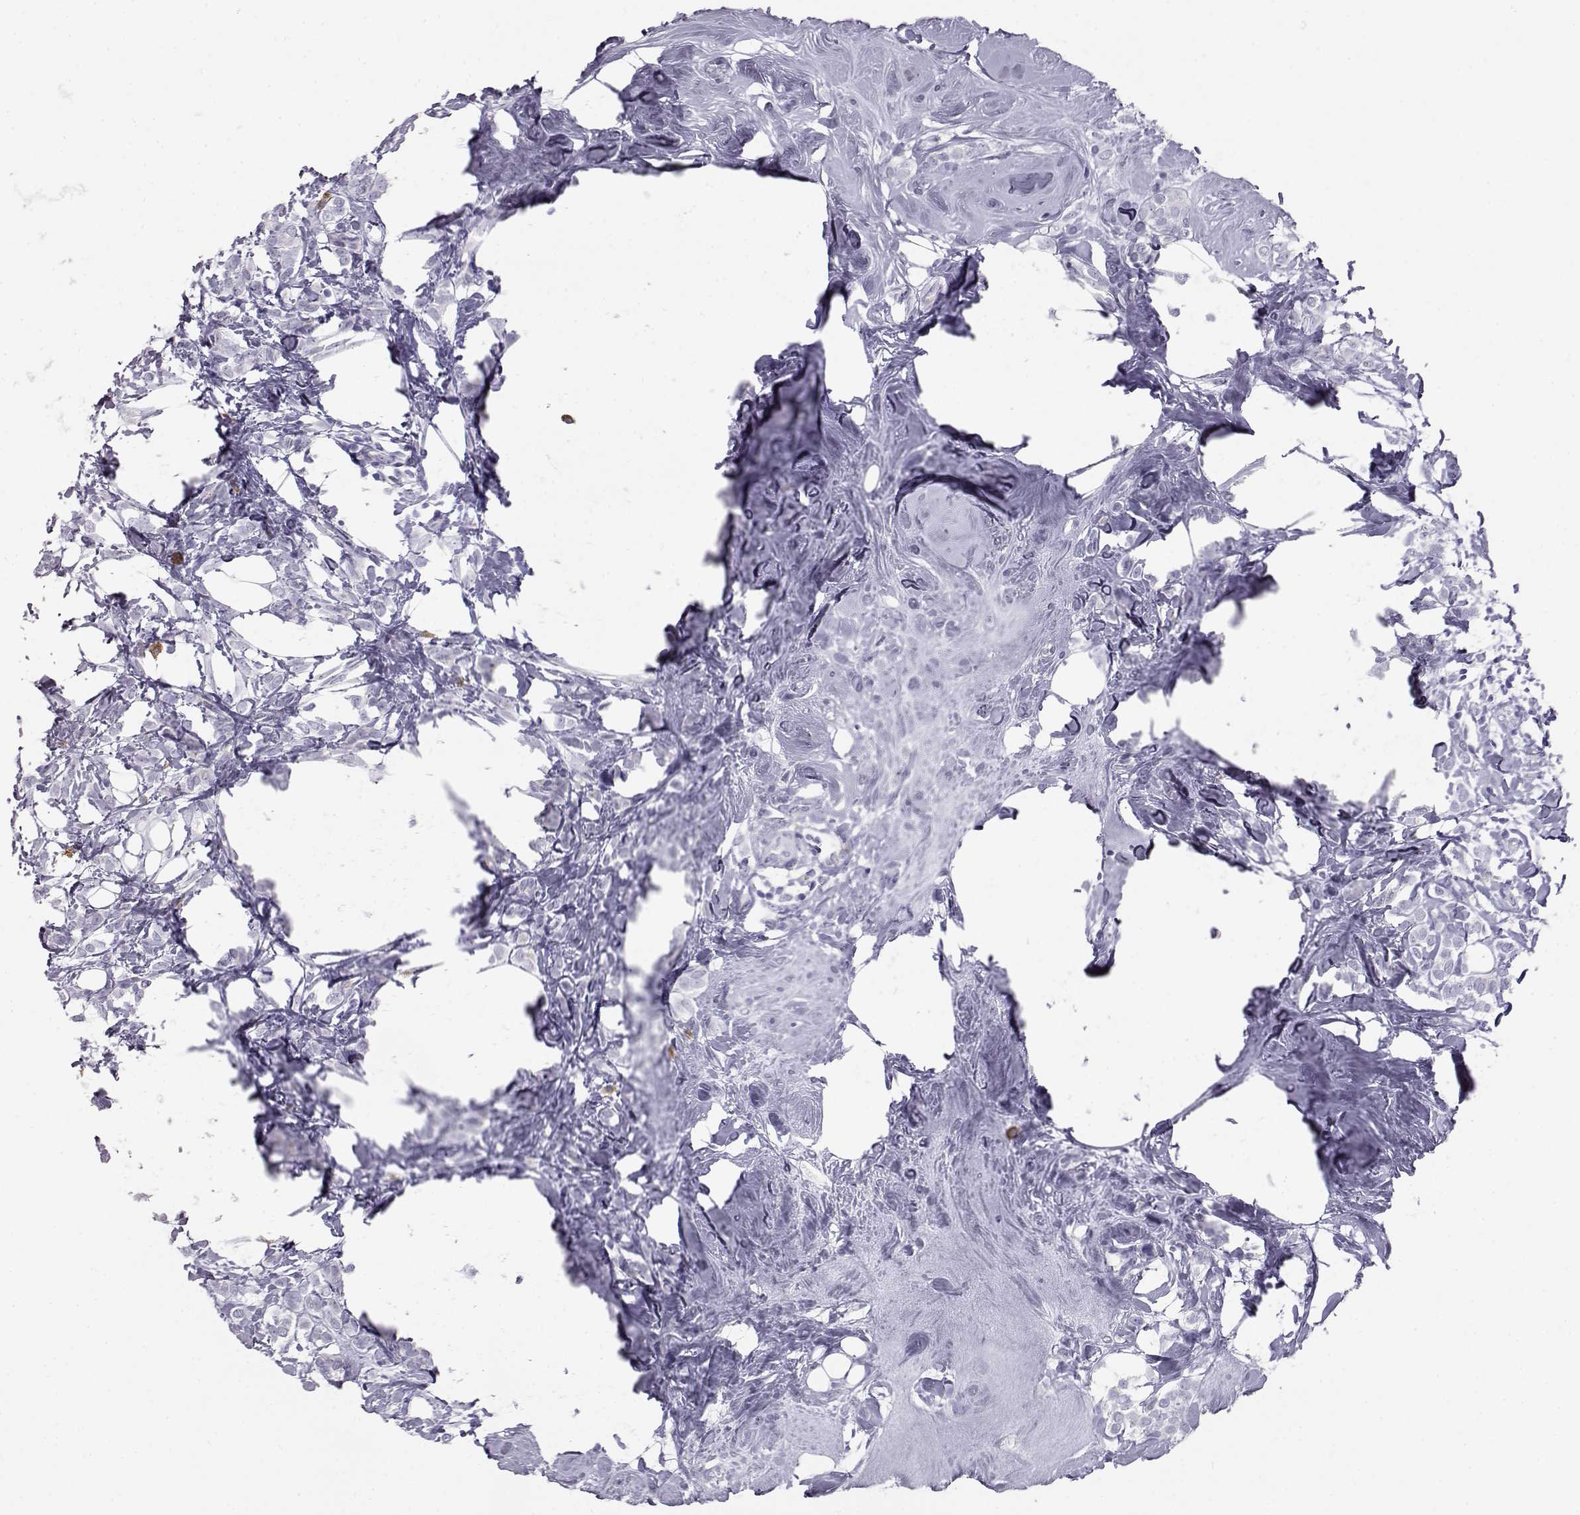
{"staining": {"intensity": "negative", "quantity": "none", "location": "none"}, "tissue": "breast cancer", "cell_type": "Tumor cells", "image_type": "cancer", "snomed": [{"axis": "morphology", "description": "Lobular carcinoma"}, {"axis": "topography", "description": "Breast"}], "caption": "A high-resolution image shows immunohistochemistry (IHC) staining of lobular carcinoma (breast), which shows no significant positivity in tumor cells. (Stains: DAB (3,3'-diaminobenzidine) immunohistochemistry (IHC) with hematoxylin counter stain, Microscopy: brightfield microscopy at high magnification).", "gene": "ITLN2", "patient": {"sex": "female", "age": 49}}